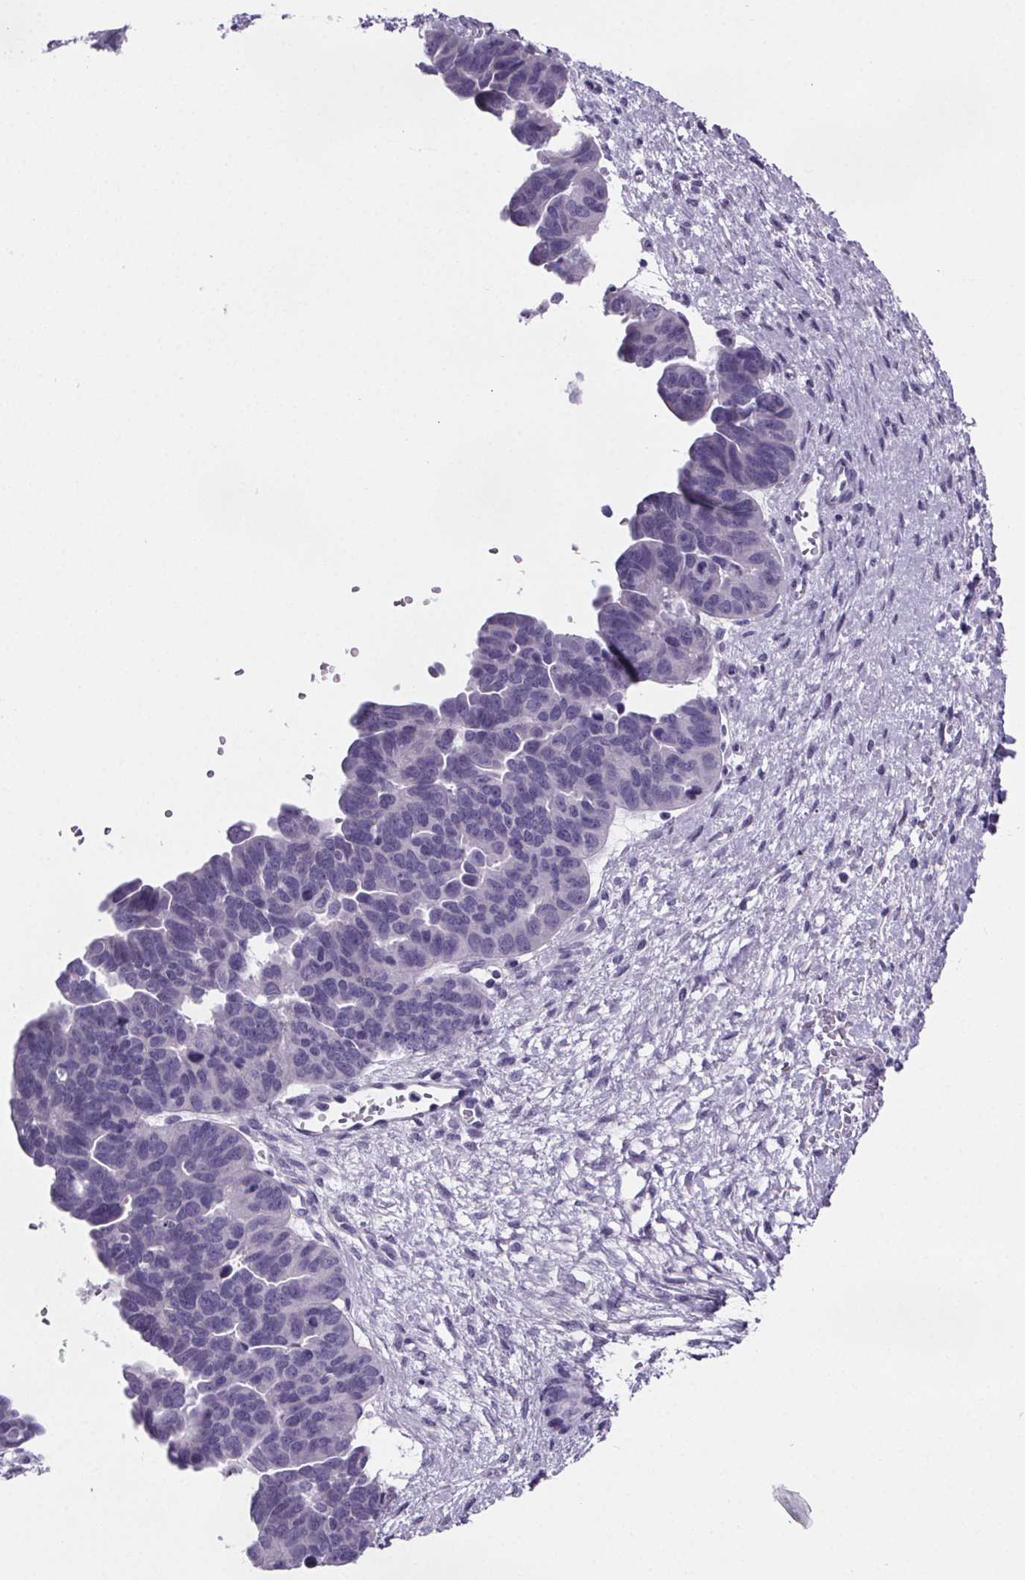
{"staining": {"intensity": "negative", "quantity": "none", "location": "none"}, "tissue": "ovarian cancer", "cell_type": "Tumor cells", "image_type": "cancer", "snomed": [{"axis": "morphology", "description": "Cystadenocarcinoma, serous, NOS"}, {"axis": "topography", "description": "Ovary"}], "caption": "Immunohistochemistry (IHC) histopathology image of neoplastic tissue: serous cystadenocarcinoma (ovarian) stained with DAB demonstrates no significant protein expression in tumor cells.", "gene": "CUBN", "patient": {"sex": "female", "age": 64}}